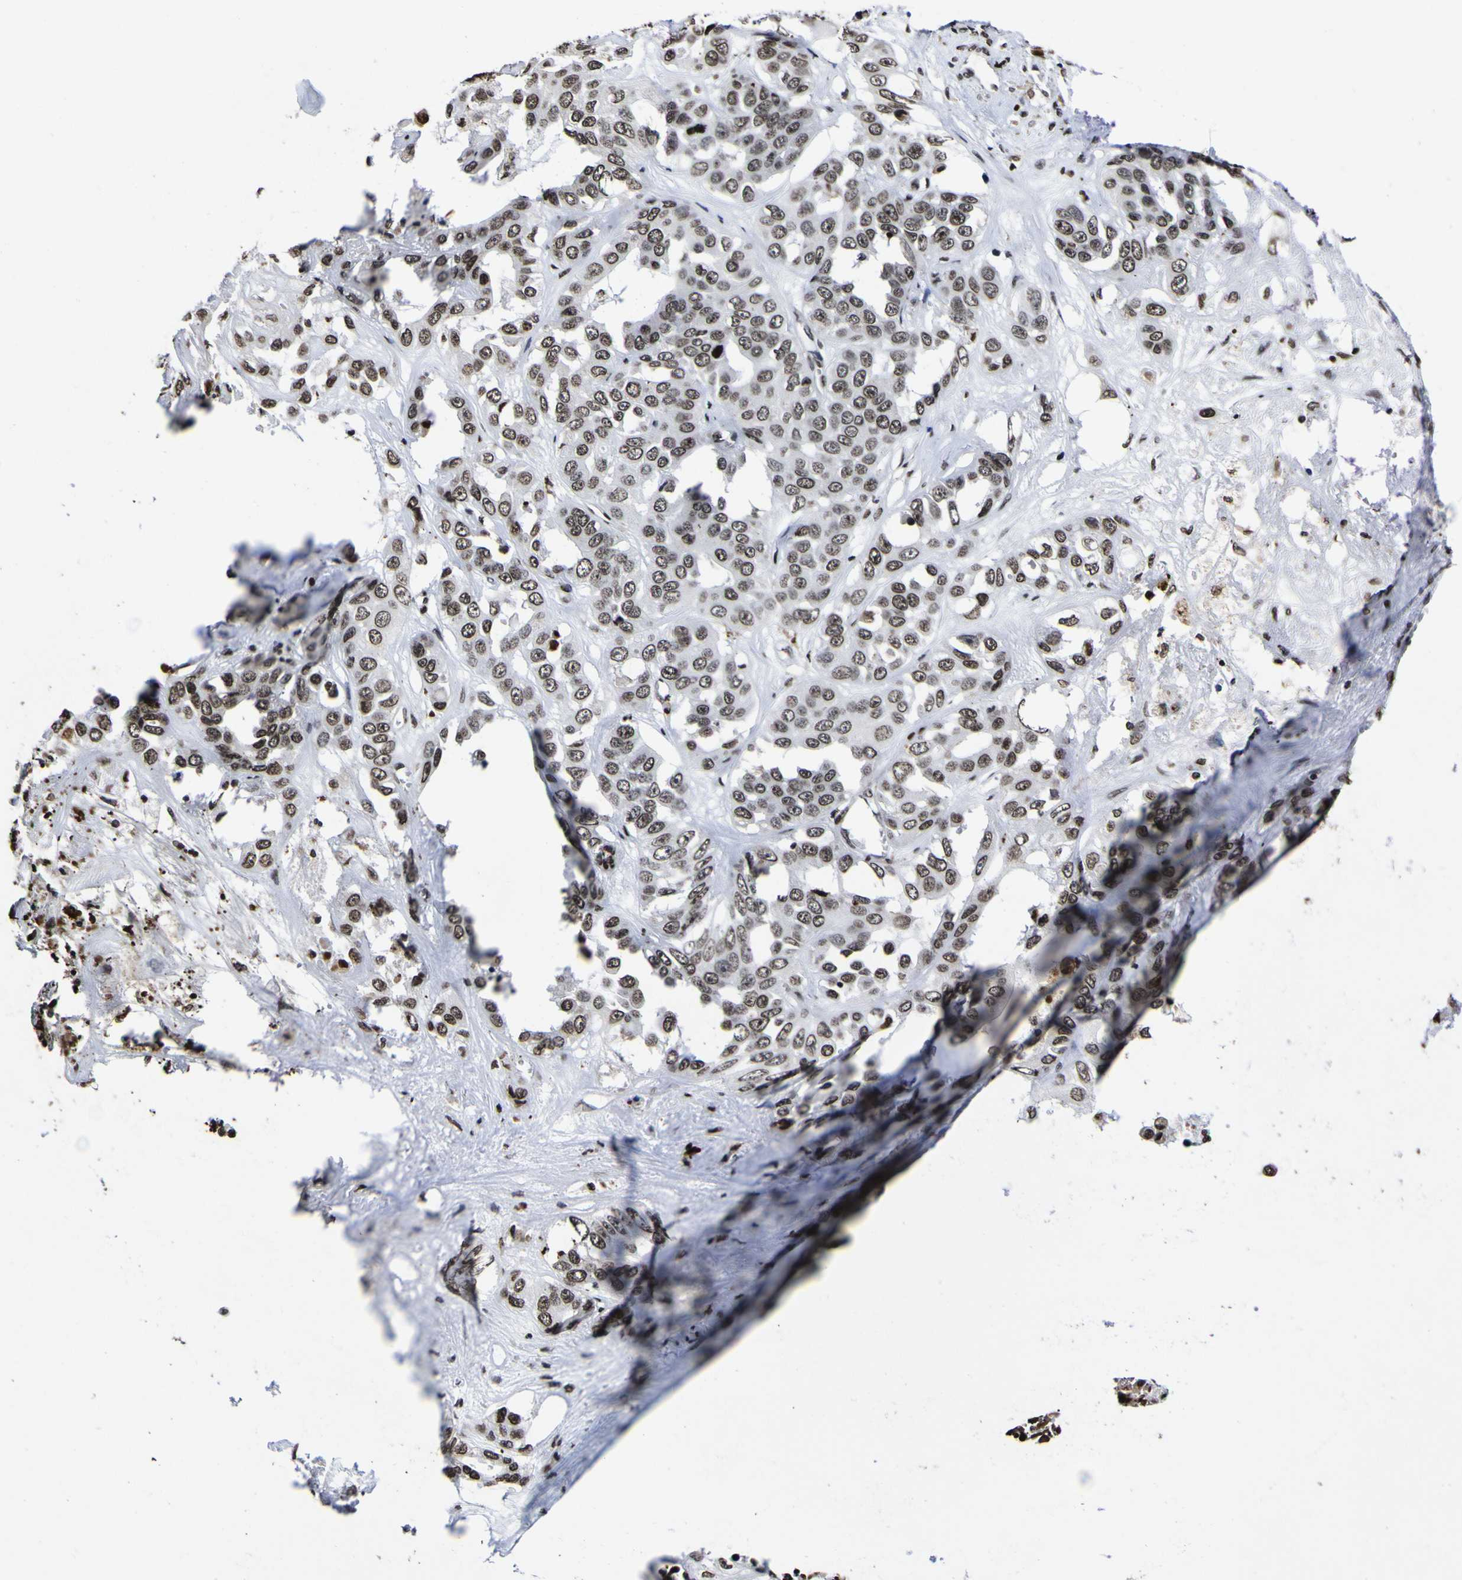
{"staining": {"intensity": "moderate", "quantity": ">75%", "location": "nuclear"}, "tissue": "liver cancer", "cell_type": "Tumor cells", "image_type": "cancer", "snomed": [{"axis": "morphology", "description": "Cholangiocarcinoma"}, {"axis": "topography", "description": "Liver"}], "caption": "This micrograph displays liver cancer stained with immunohistochemistry to label a protein in brown. The nuclear of tumor cells show moderate positivity for the protein. Nuclei are counter-stained blue.", "gene": "PIAS1", "patient": {"sex": "female", "age": 52}}